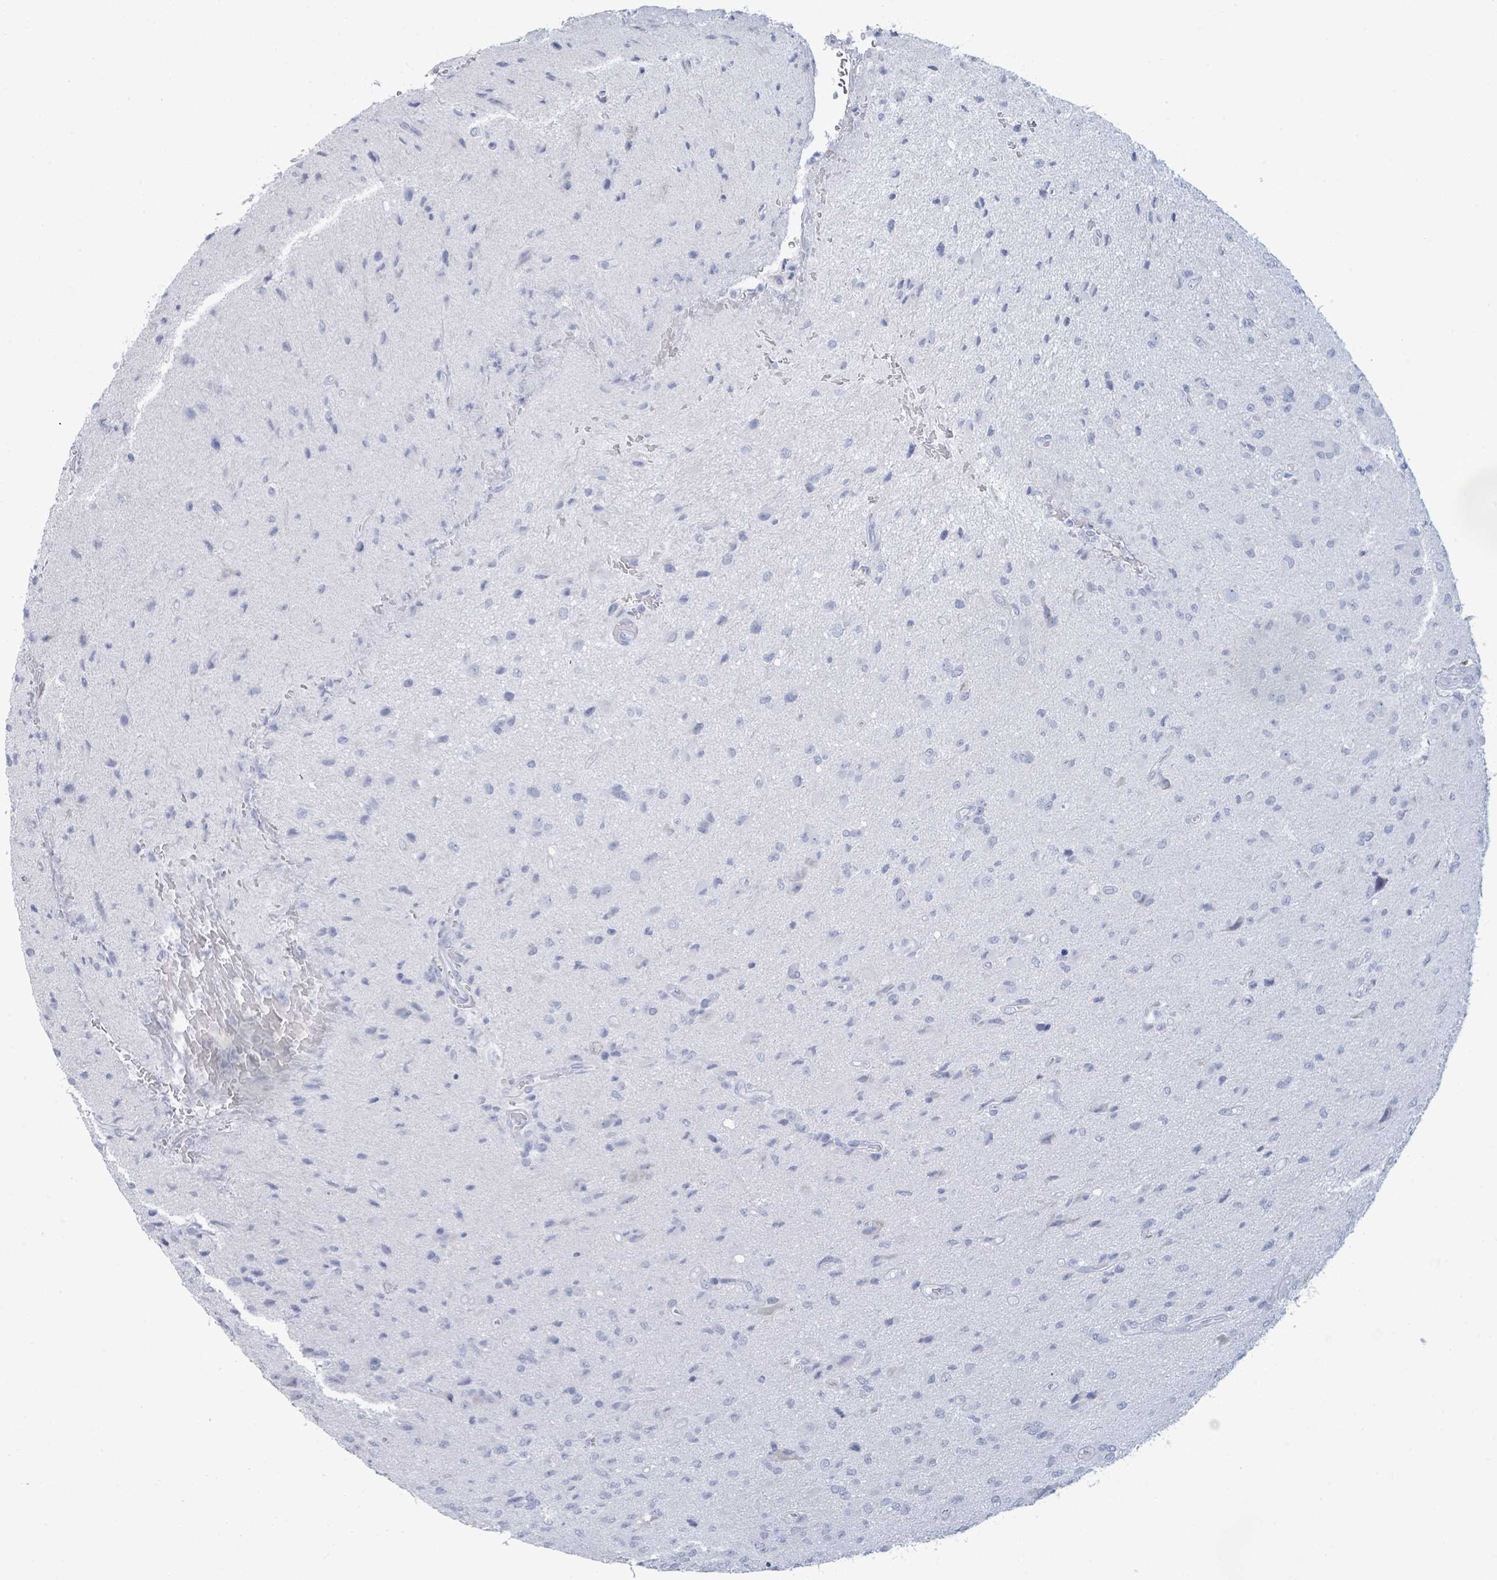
{"staining": {"intensity": "negative", "quantity": "none", "location": "none"}, "tissue": "glioma", "cell_type": "Tumor cells", "image_type": "cancer", "snomed": [{"axis": "morphology", "description": "Glioma, malignant, High grade"}, {"axis": "topography", "description": "Brain"}], "caption": "The immunohistochemistry image has no significant expression in tumor cells of malignant glioma (high-grade) tissue. (DAB immunohistochemistry with hematoxylin counter stain).", "gene": "PGA3", "patient": {"sex": "male", "age": 36}}